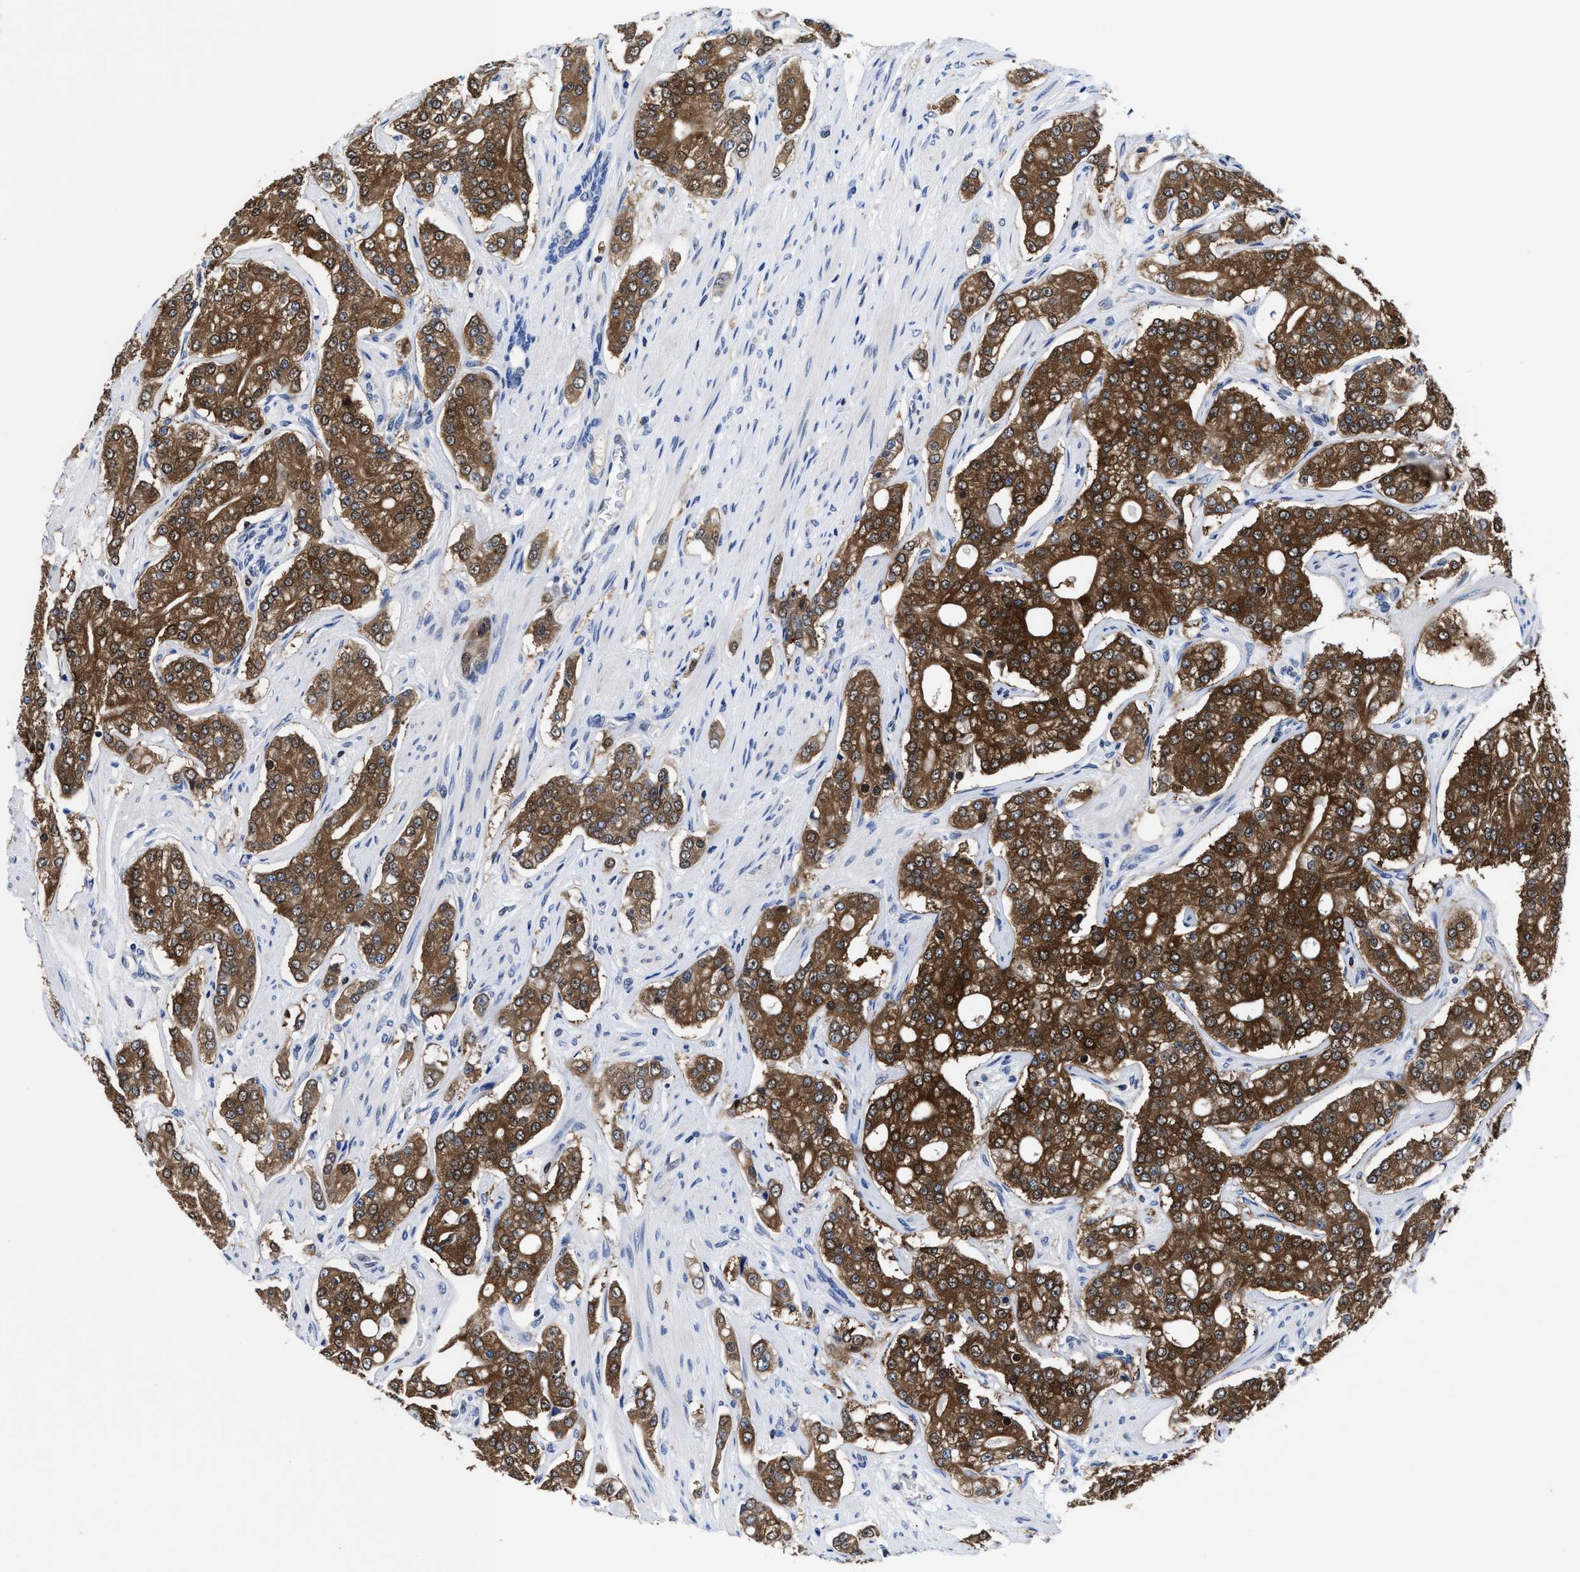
{"staining": {"intensity": "strong", "quantity": ">75%", "location": "cytoplasmic/membranous"}, "tissue": "prostate cancer", "cell_type": "Tumor cells", "image_type": "cancer", "snomed": [{"axis": "morphology", "description": "Adenocarcinoma, High grade"}, {"axis": "topography", "description": "Prostate"}], "caption": "Protein expression analysis of prostate cancer (high-grade adenocarcinoma) reveals strong cytoplasmic/membranous staining in about >75% of tumor cells.", "gene": "ACLY", "patient": {"sex": "male", "age": 71}}